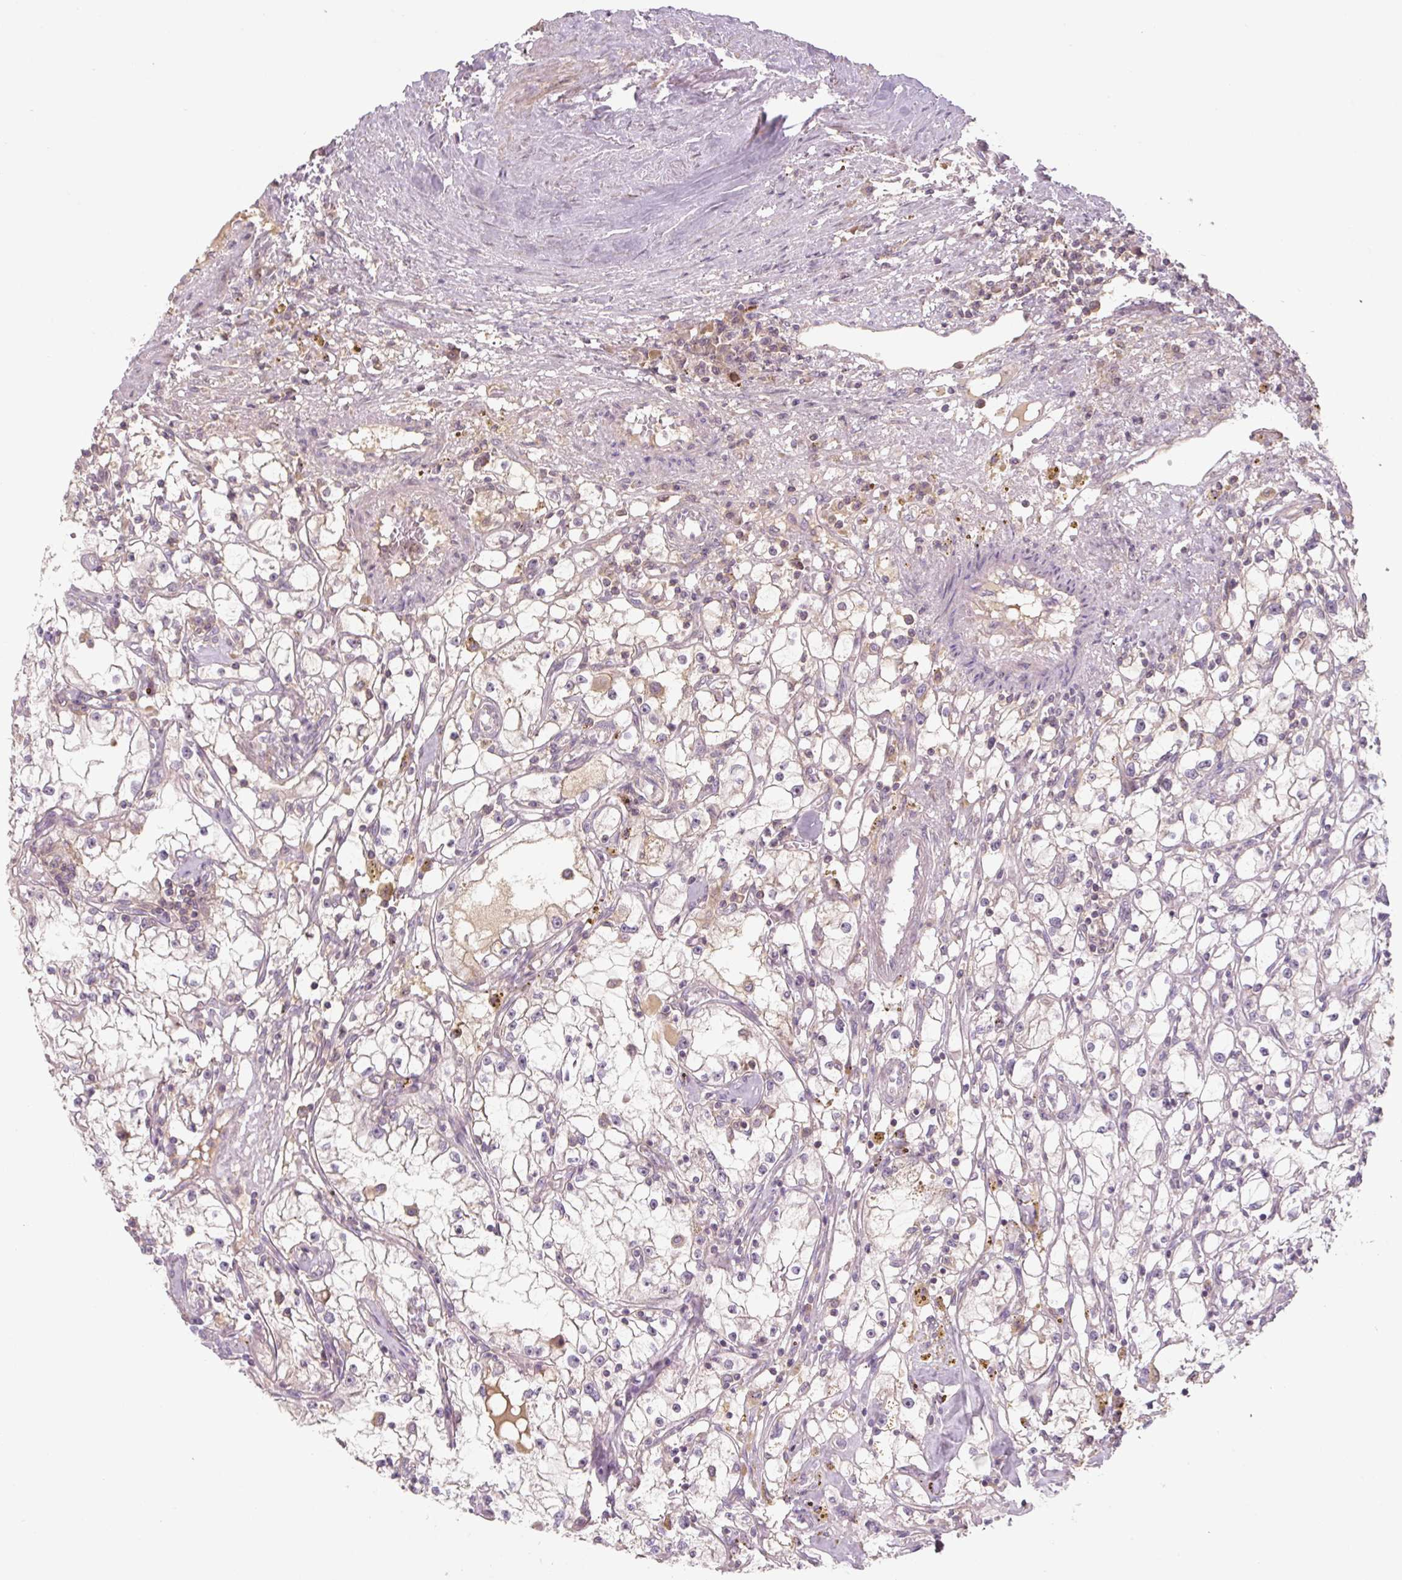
{"staining": {"intensity": "negative", "quantity": "none", "location": "none"}, "tissue": "renal cancer", "cell_type": "Tumor cells", "image_type": "cancer", "snomed": [{"axis": "morphology", "description": "Adenocarcinoma, NOS"}, {"axis": "topography", "description": "Kidney"}], "caption": "This is an IHC micrograph of renal adenocarcinoma. There is no staining in tumor cells.", "gene": "C2orf73", "patient": {"sex": "male", "age": 56}}